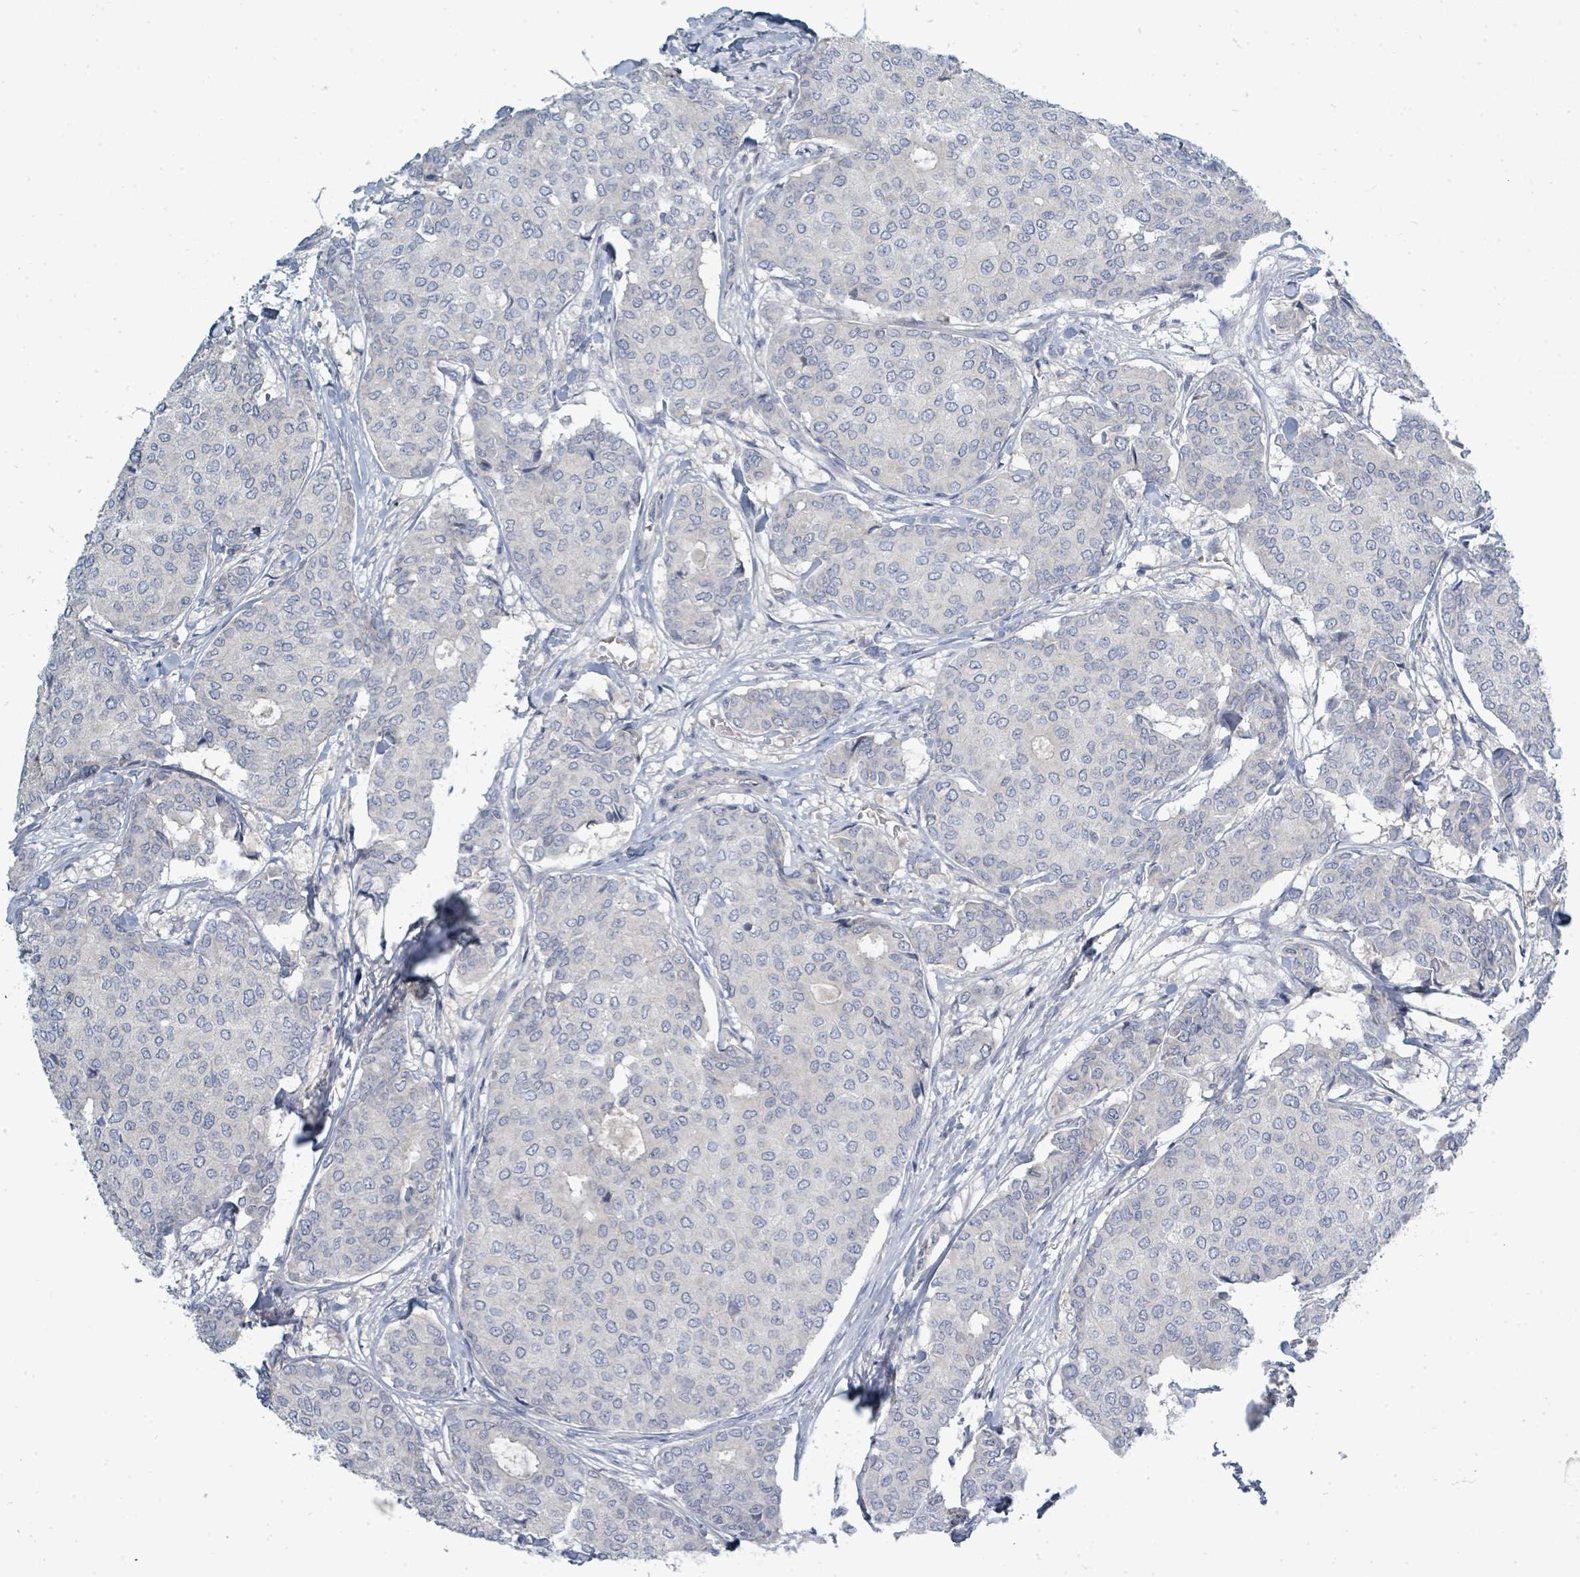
{"staining": {"intensity": "negative", "quantity": "none", "location": "none"}, "tissue": "breast cancer", "cell_type": "Tumor cells", "image_type": "cancer", "snomed": [{"axis": "morphology", "description": "Duct carcinoma"}, {"axis": "topography", "description": "Breast"}], "caption": "Immunohistochemical staining of human breast cancer reveals no significant positivity in tumor cells.", "gene": "SLC25A23", "patient": {"sex": "female", "age": 75}}